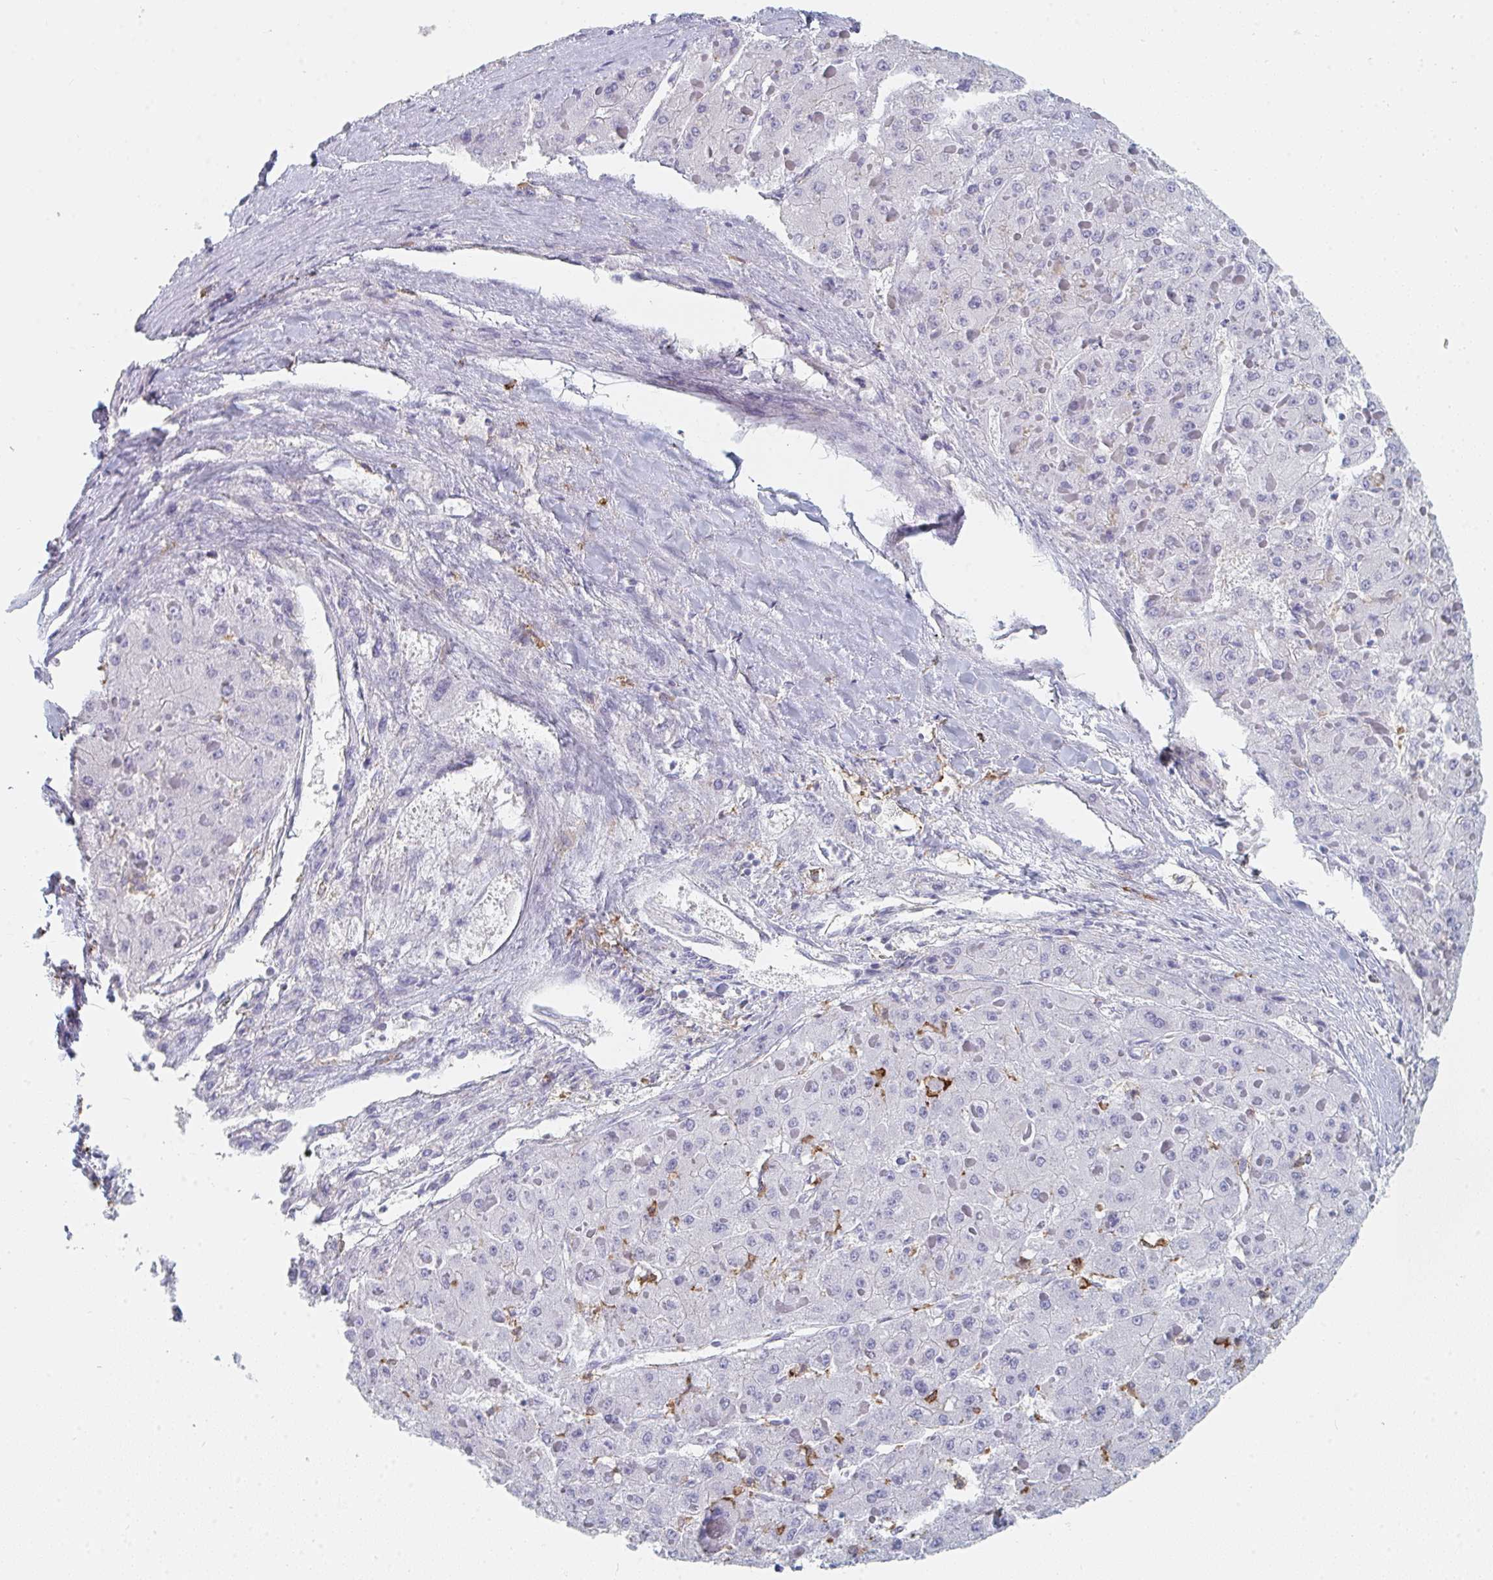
{"staining": {"intensity": "negative", "quantity": "none", "location": "none"}, "tissue": "liver cancer", "cell_type": "Tumor cells", "image_type": "cancer", "snomed": [{"axis": "morphology", "description": "Carcinoma, Hepatocellular, NOS"}, {"axis": "topography", "description": "Liver"}], "caption": "DAB immunohistochemical staining of human liver cancer exhibits no significant staining in tumor cells.", "gene": "DAB2", "patient": {"sex": "female", "age": 73}}